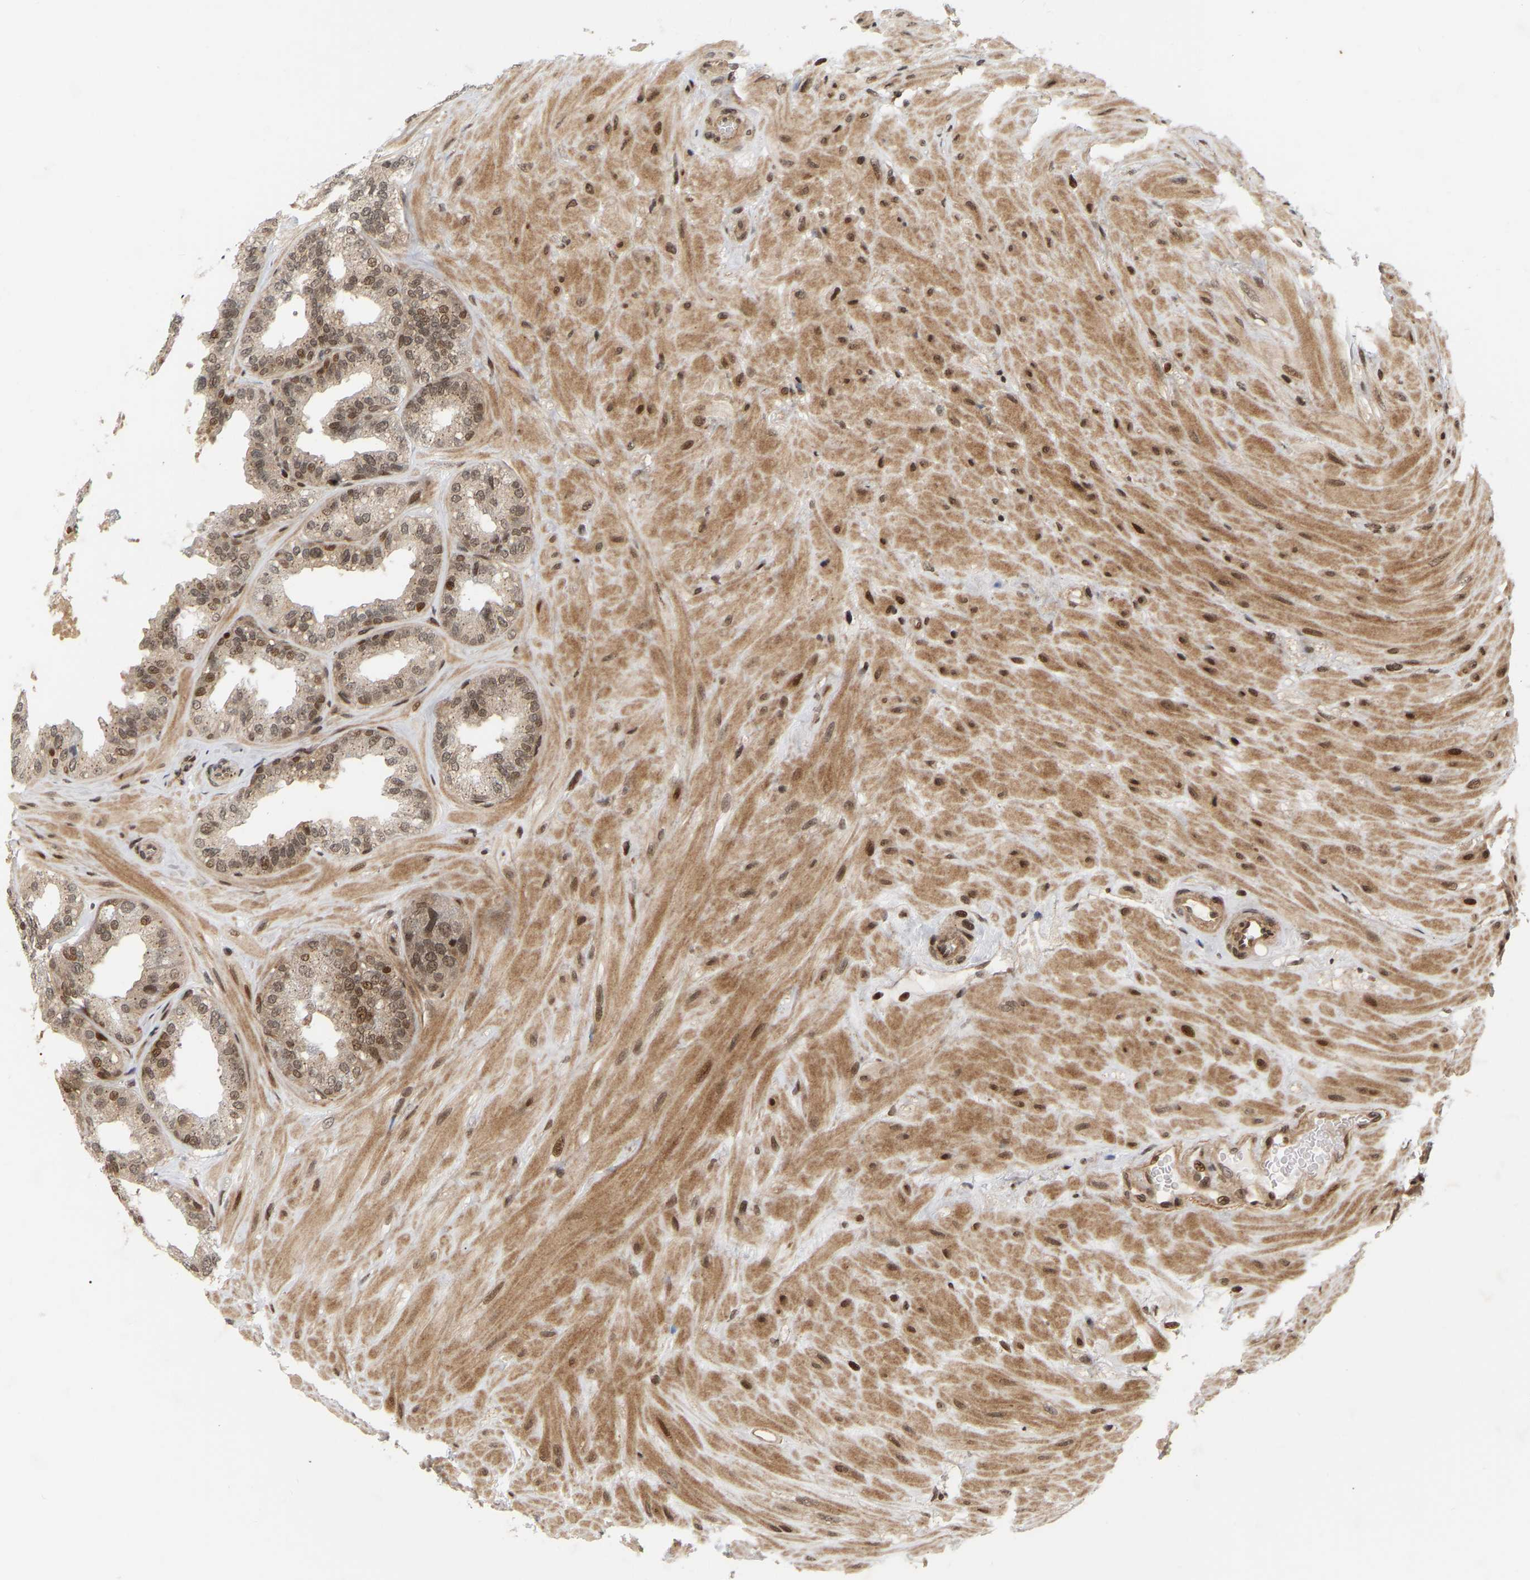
{"staining": {"intensity": "moderate", "quantity": ">75%", "location": "cytoplasmic/membranous,nuclear"}, "tissue": "seminal vesicle", "cell_type": "Glandular cells", "image_type": "normal", "snomed": [{"axis": "morphology", "description": "Normal tissue, NOS"}, {"axis": "topography", "description": "Prostate"}, {"axis": "topography", "description": "Seminal veicle"}], "caption": "Immunohistochemistry (IHC) image of unremarkable human seminal vesicle stained for a protein (brown), which reveals medium levels of moderate cytoplasmic/membranous,nuclear expression in about >75% of glandular cells.", "gene": "NFE2L2", "patient": {"sex": "male", "age": 51}}